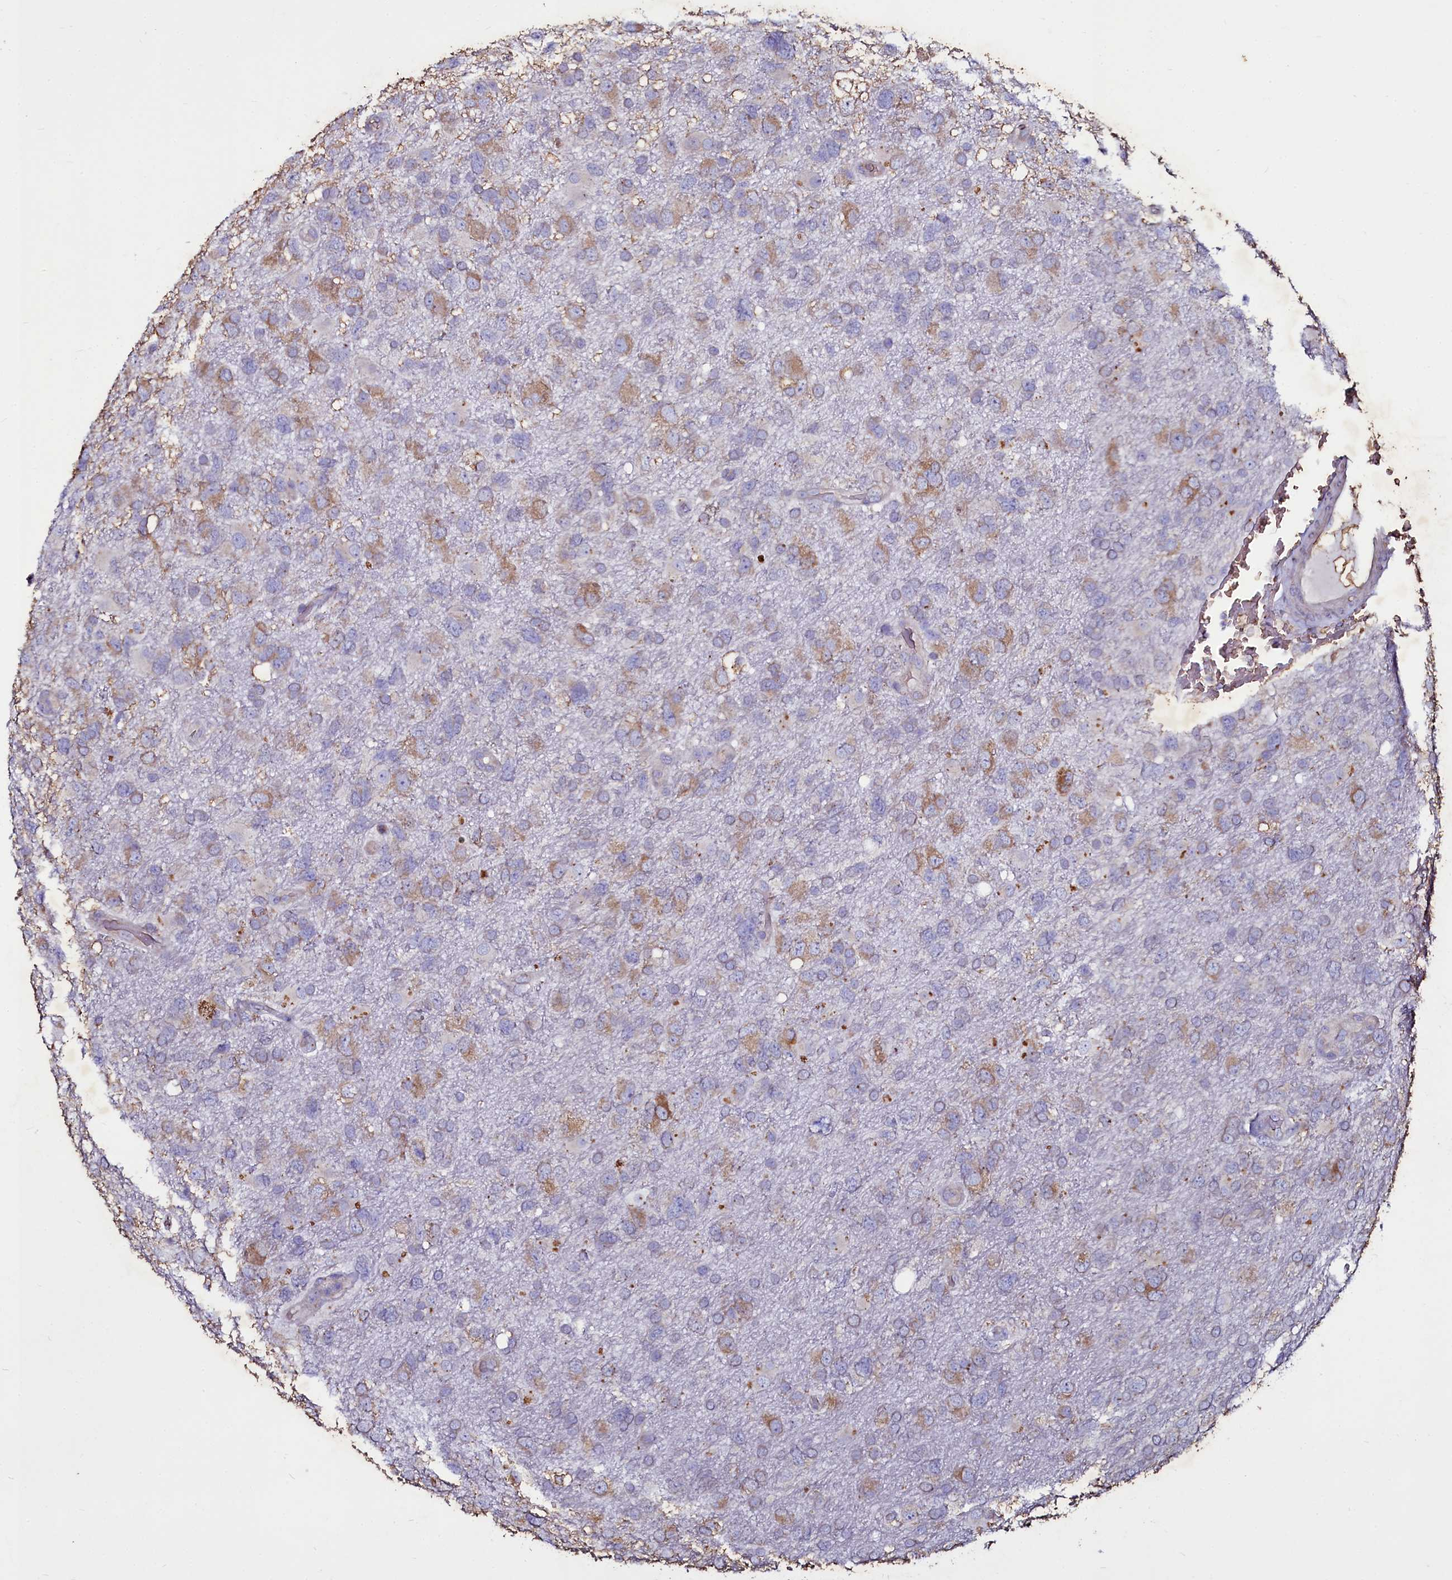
{"staining": {"intensity": "moderate", "quantity": "<25%", "location": "cytoplasmic/membranous"}, "tissue": "glioma", "cell_type": "Tumor cells", "image_type": "cancer", "snomed": [{"axis": "morphology", "description": "Glioma, malignant, High grade"}, {"axis": "topography", "description": "Brain"}], "caption": "Immunohistochemical staining of human malignant high-grade glioma displays moderate cytoplasmic/membranous protein staining in approximately <25% of tumor cells.", "gene": "SELENOT", "patient": {"sex": "male", "age": 61}}